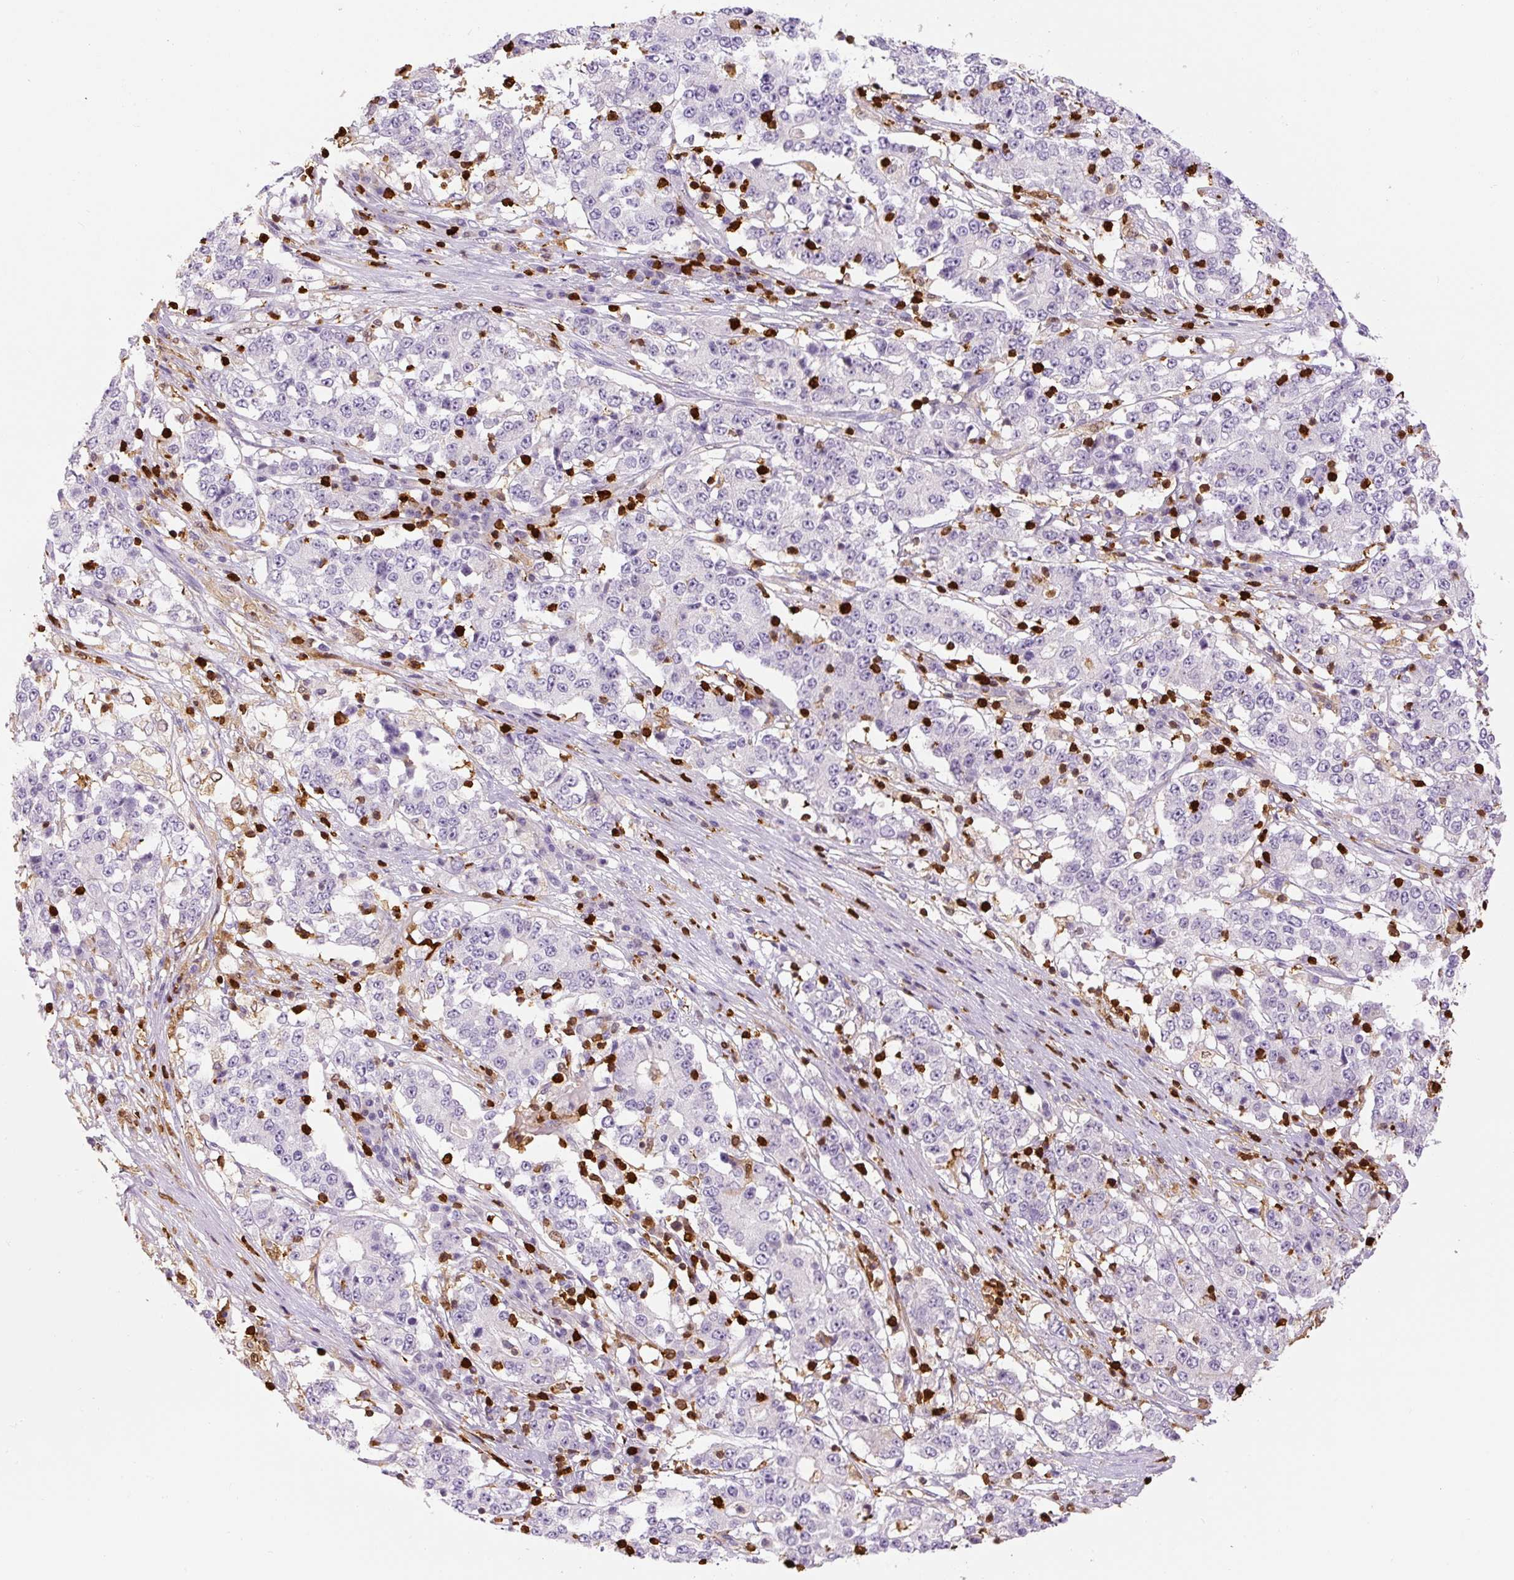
{"staining": {"intensity": "negative", "quantity": "none", "location": "none"}, "tissue": "stomach cancer", "cell_type": "Tumor cells", "image_type": "cancer", "snomed": [{"axis": "morphology", "description": "Adenocarcinoma, NOS"}, {"axis": "topography", "description": "Stomach"}], "caption": "Tumor cells are negative for brown protein staining in stomach cancer. Brightfield microscopy of IHC stained with DAB (brown) and hematoxylin (blue), captured at high magnification.", "gene": "S100A4", "patient": {"sex": "male", "age": 59}}